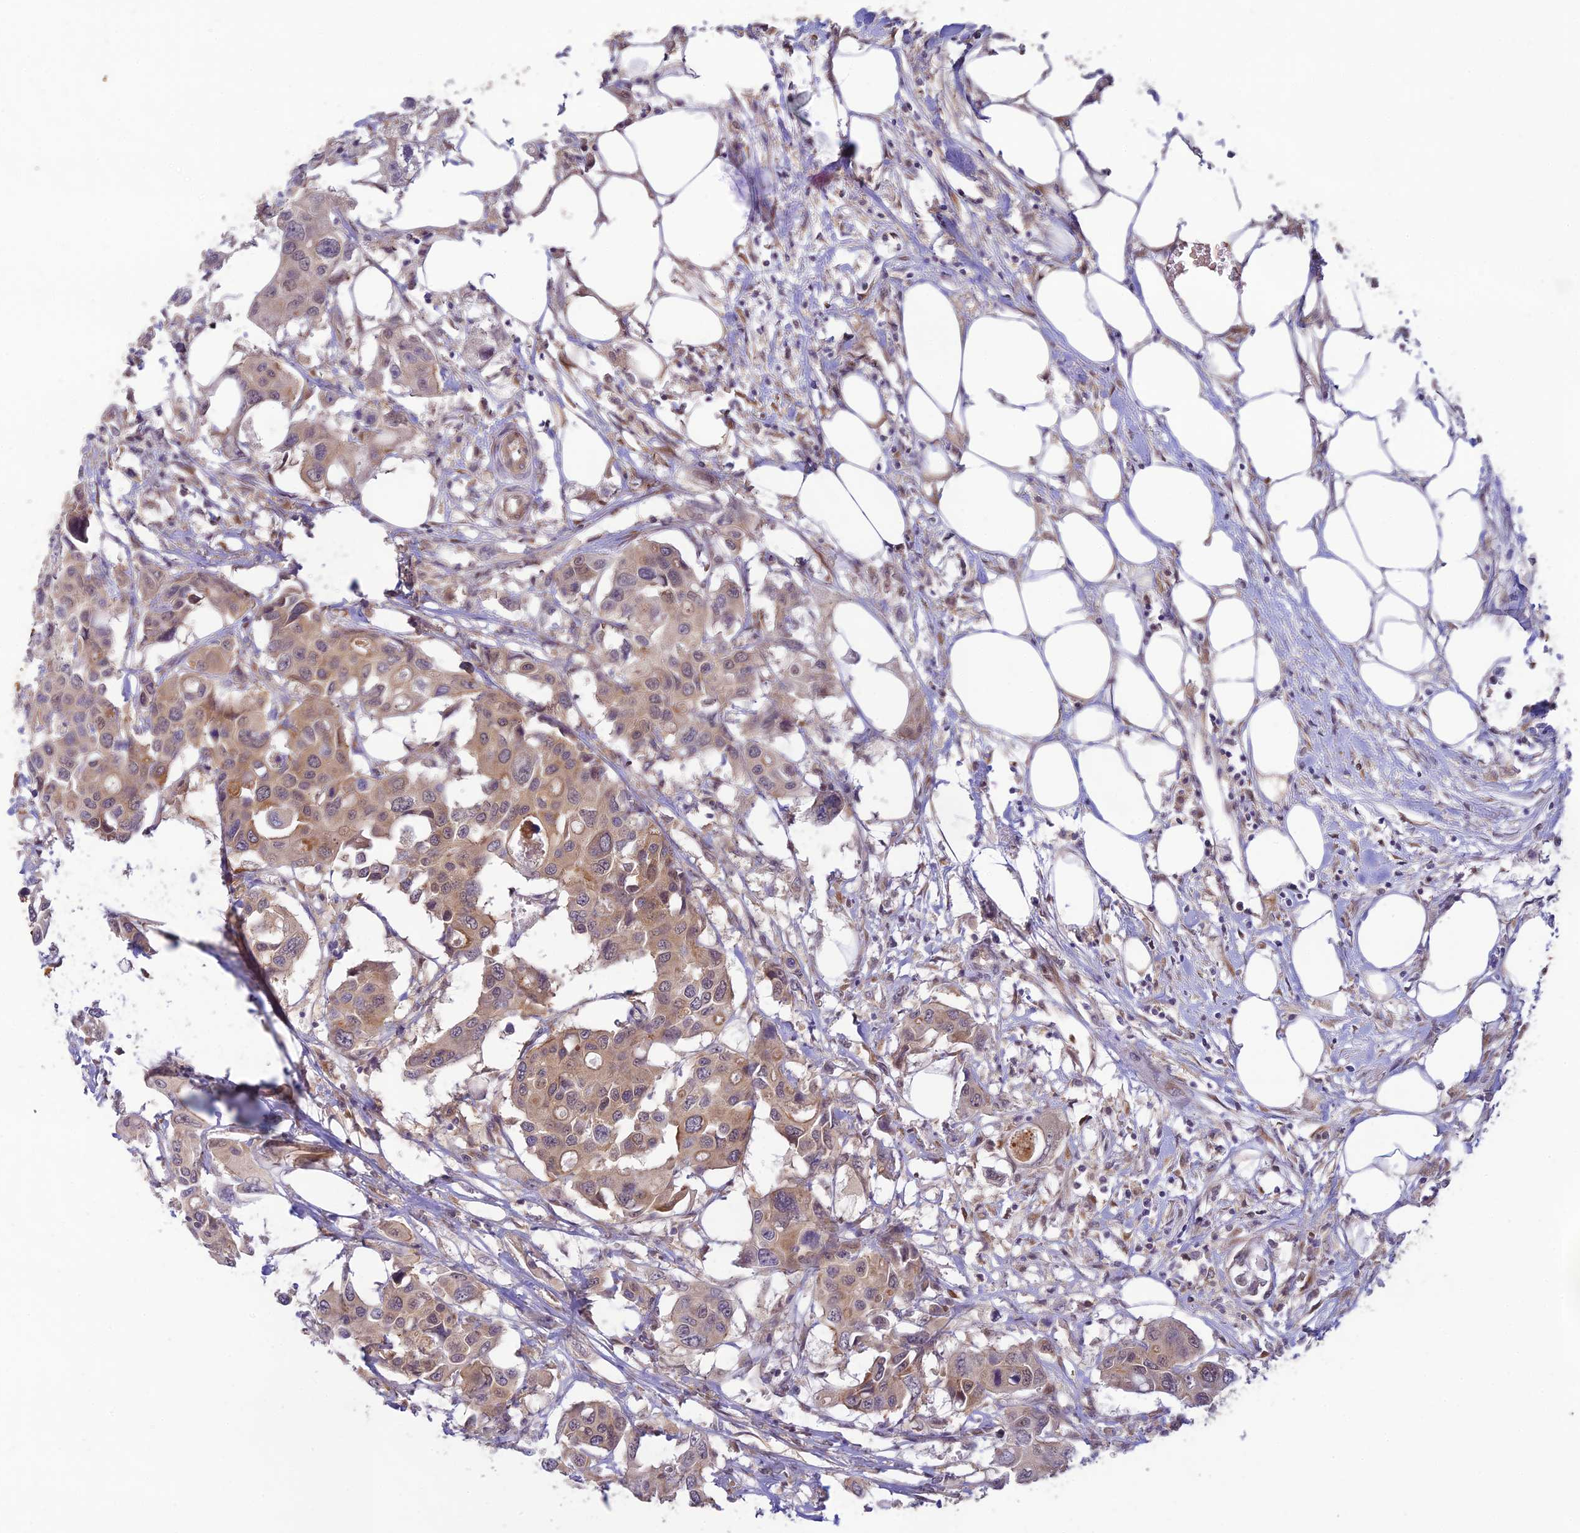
{"staining": {"intensity": "weak", "quantity": "25%-75%", "location": "cytoplasmic/membranous"}, "tissue": "colorectal cancer", "cell_type": "Tumor cells", "image_type": "cancer", "snomed": [{"axis": "morphology", "description": "Adenocarcinoma, NOS"}, {"axis": "topography", "description": "Colon"}], "caption": "Adenocarcinoma (colorectal) tissue displays weak cytoplasmic/membranous expression in approximately 25%-75% of tumor cells, visualized by immunohistochemistry.", "gene": "SKIC8", "patient": {"sex": "male", "age": 77}}